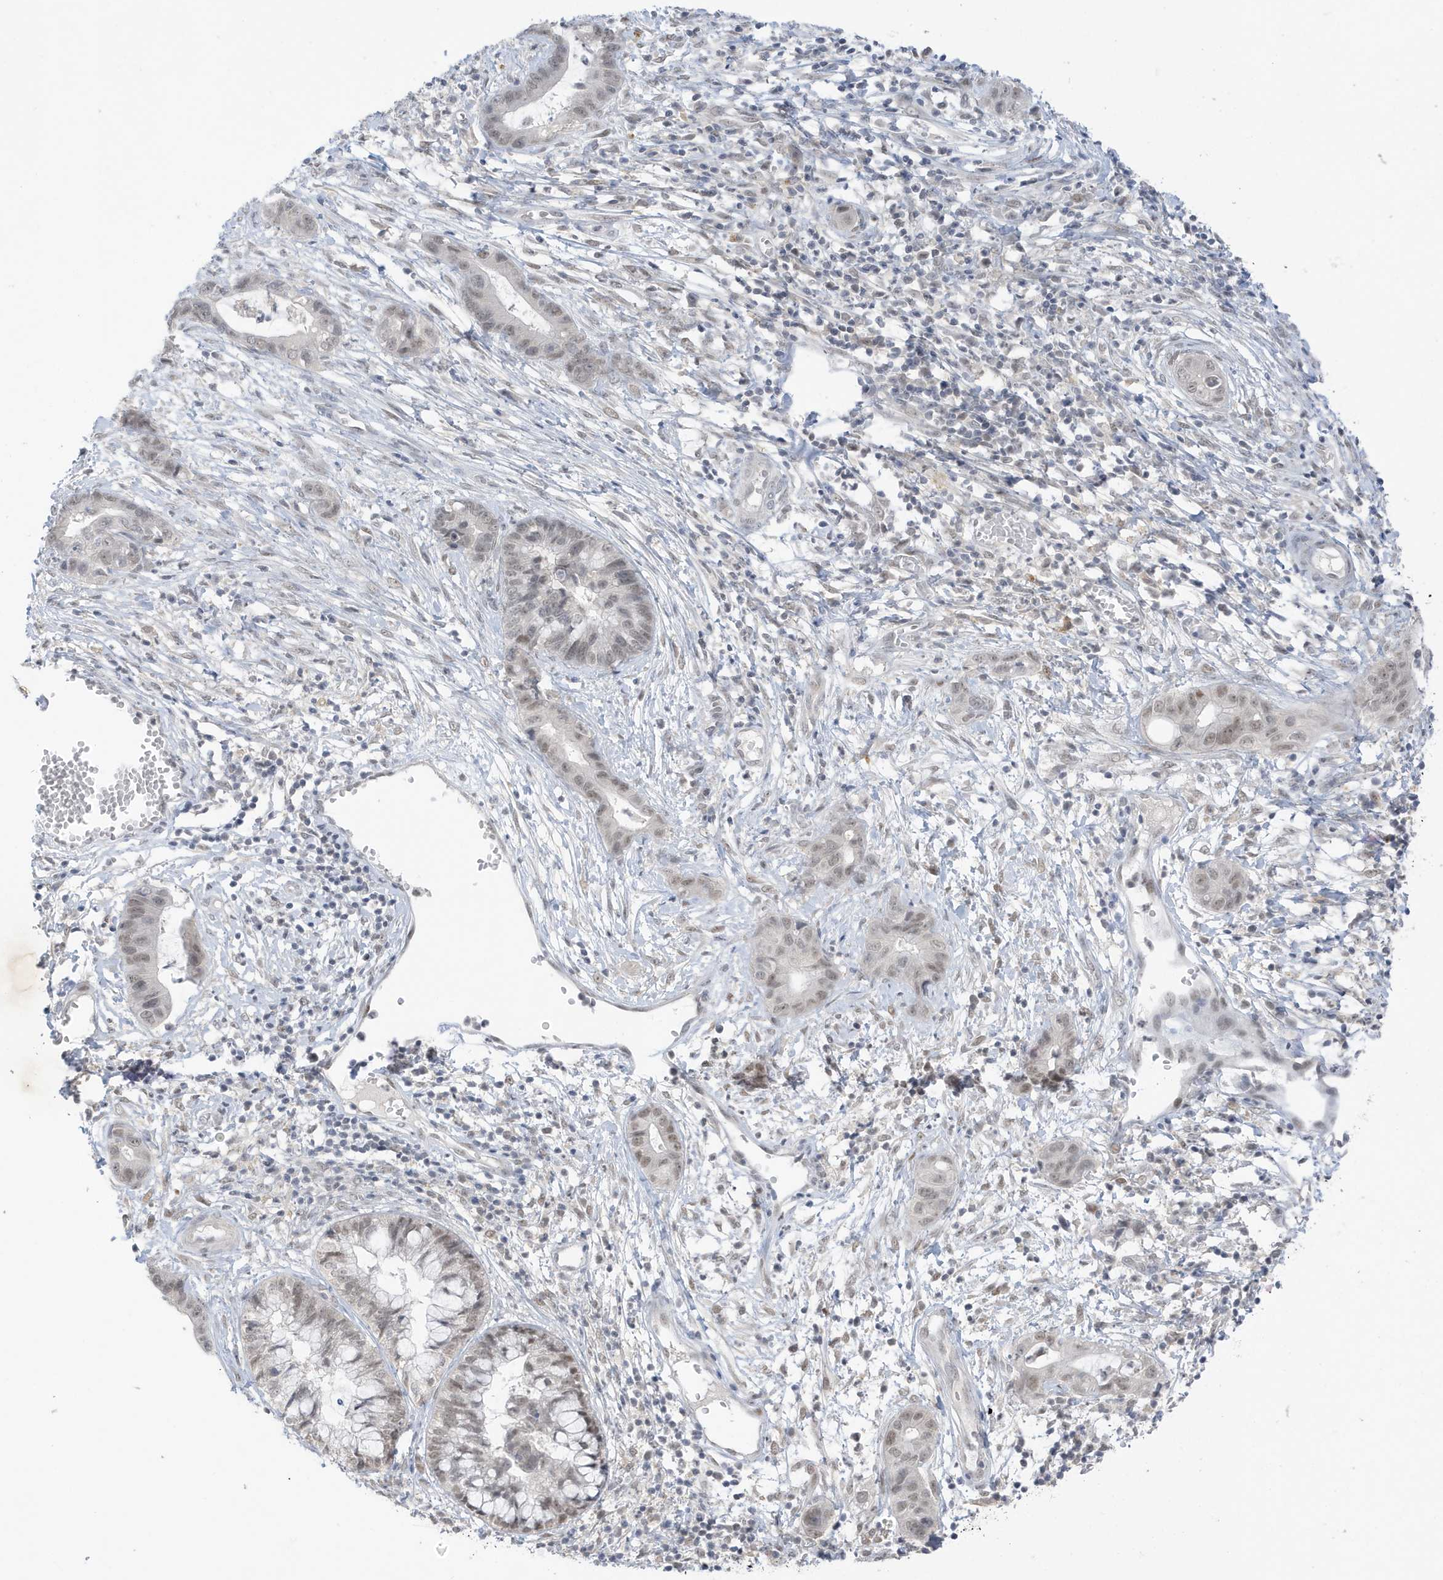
{"staining": {"intensity": "weak", "quantity": "<25%", "location": "nuclear"}, "tissue": "cervical cancer", "cell_type": "Tumor cells", "image_type": "cancer", "snomed": [{"axis": "morphology", "description": "Adenocarcinoma, NOS"}, {"axis": "topography", "description": "Cervix"}], "caption": "Image shows no significant protein expression in tumor cells of cervical adenocarcinoma. The staining was performed using DAB to visualize the protein expression in brown, while the nuclei were stained in blue with hematoxylin (Magnification: 20x).", "gene": "MSL3", "patient": {"sex": "female", "age": 44}}